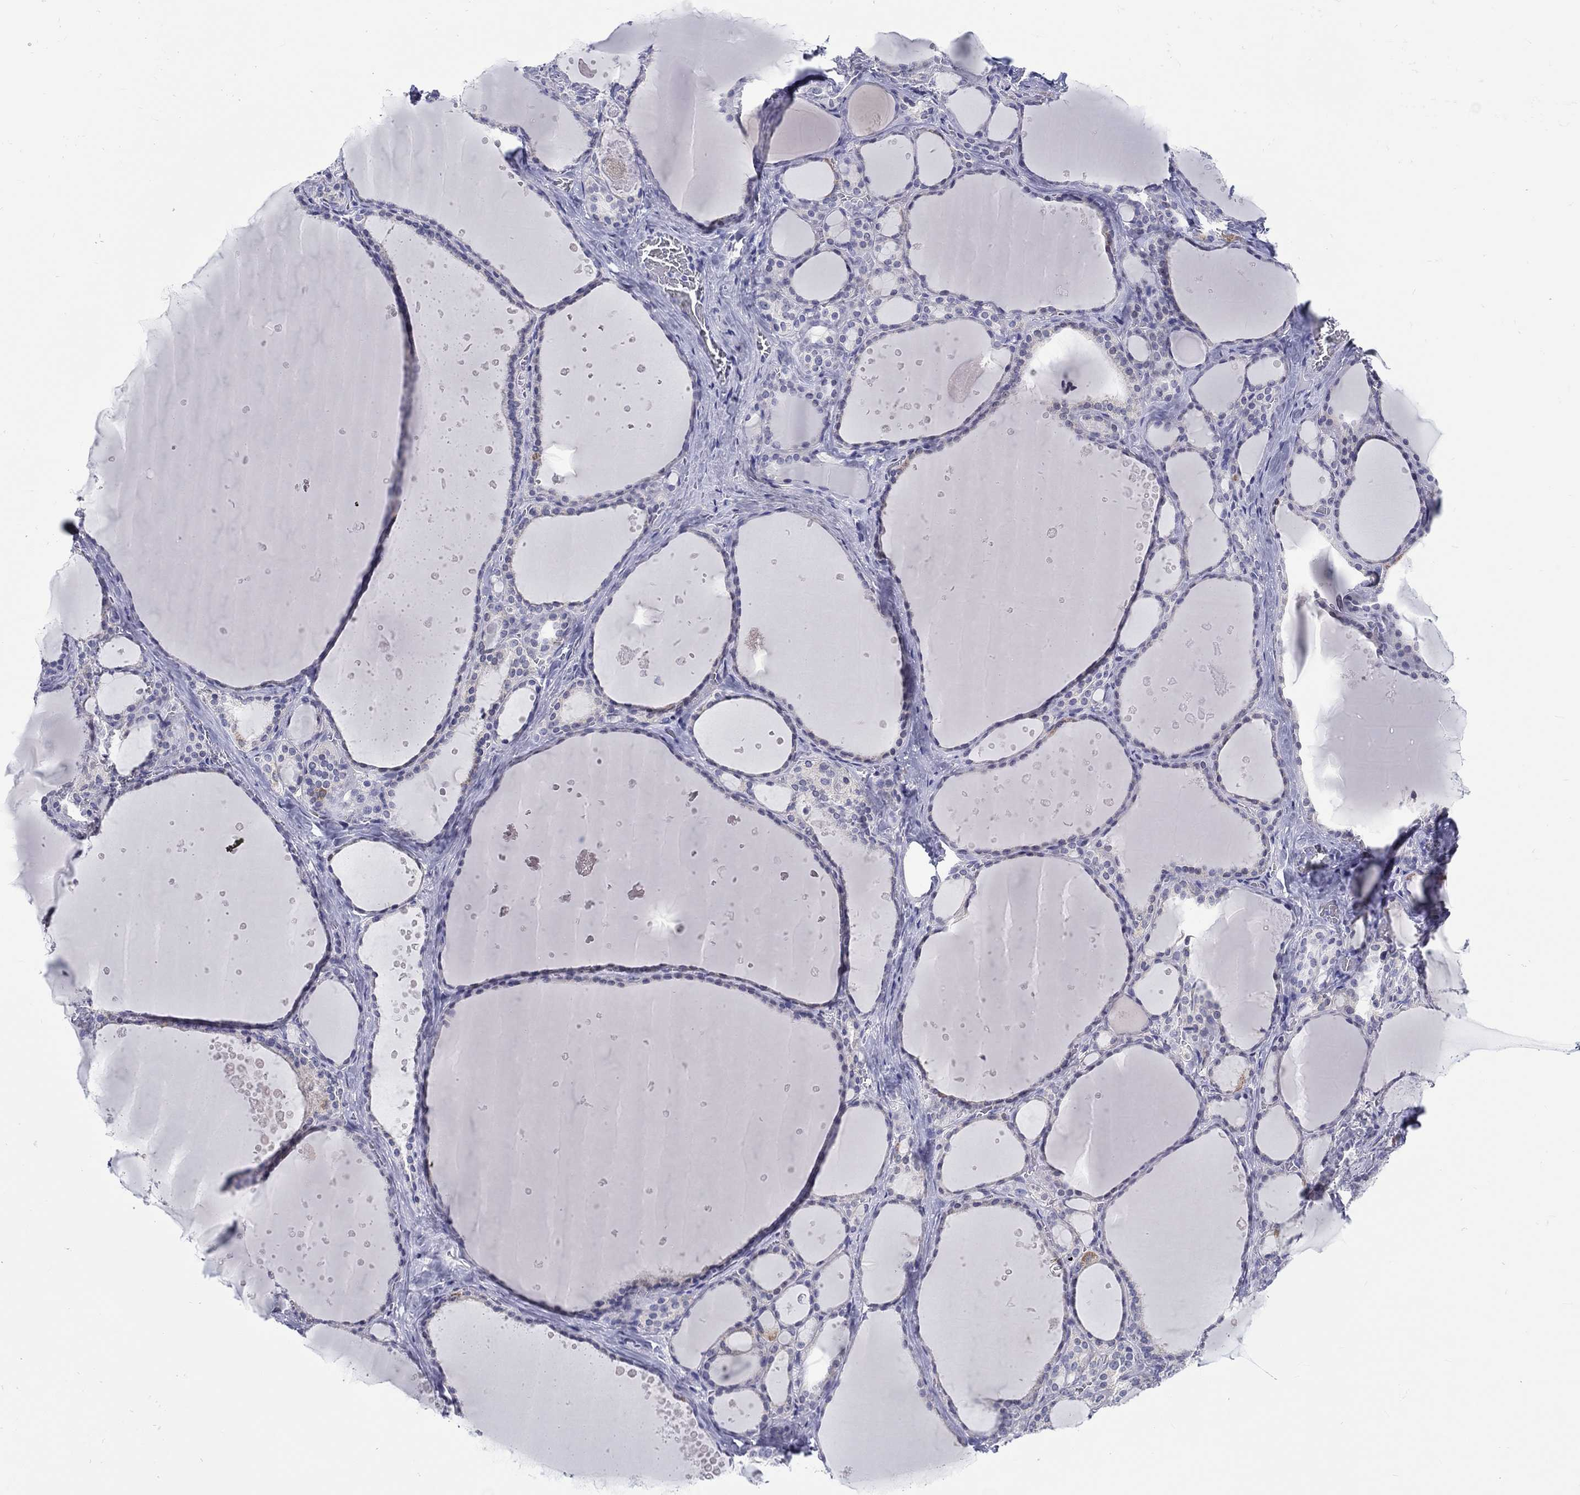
{"staining": {"intensity": "negative", "quantity": "none", "location": "none"}, "tissue": "thyroid gland", "cell_type": "Glandular cells", "image_type": "normal", "snomed": [{"axis": "morphology", "description": "Normal tissue, NOS"}, {"axis": "topography", "description": "Thyroid gland"}], "caption": "A high-resolution photomicrograph shows immunohistochemistry (IHC) staining of normal thyroid gland, which shows no significant expression in glandular cells.", "gene": "H1", "patient": {"sex": "male", "age": 63}}